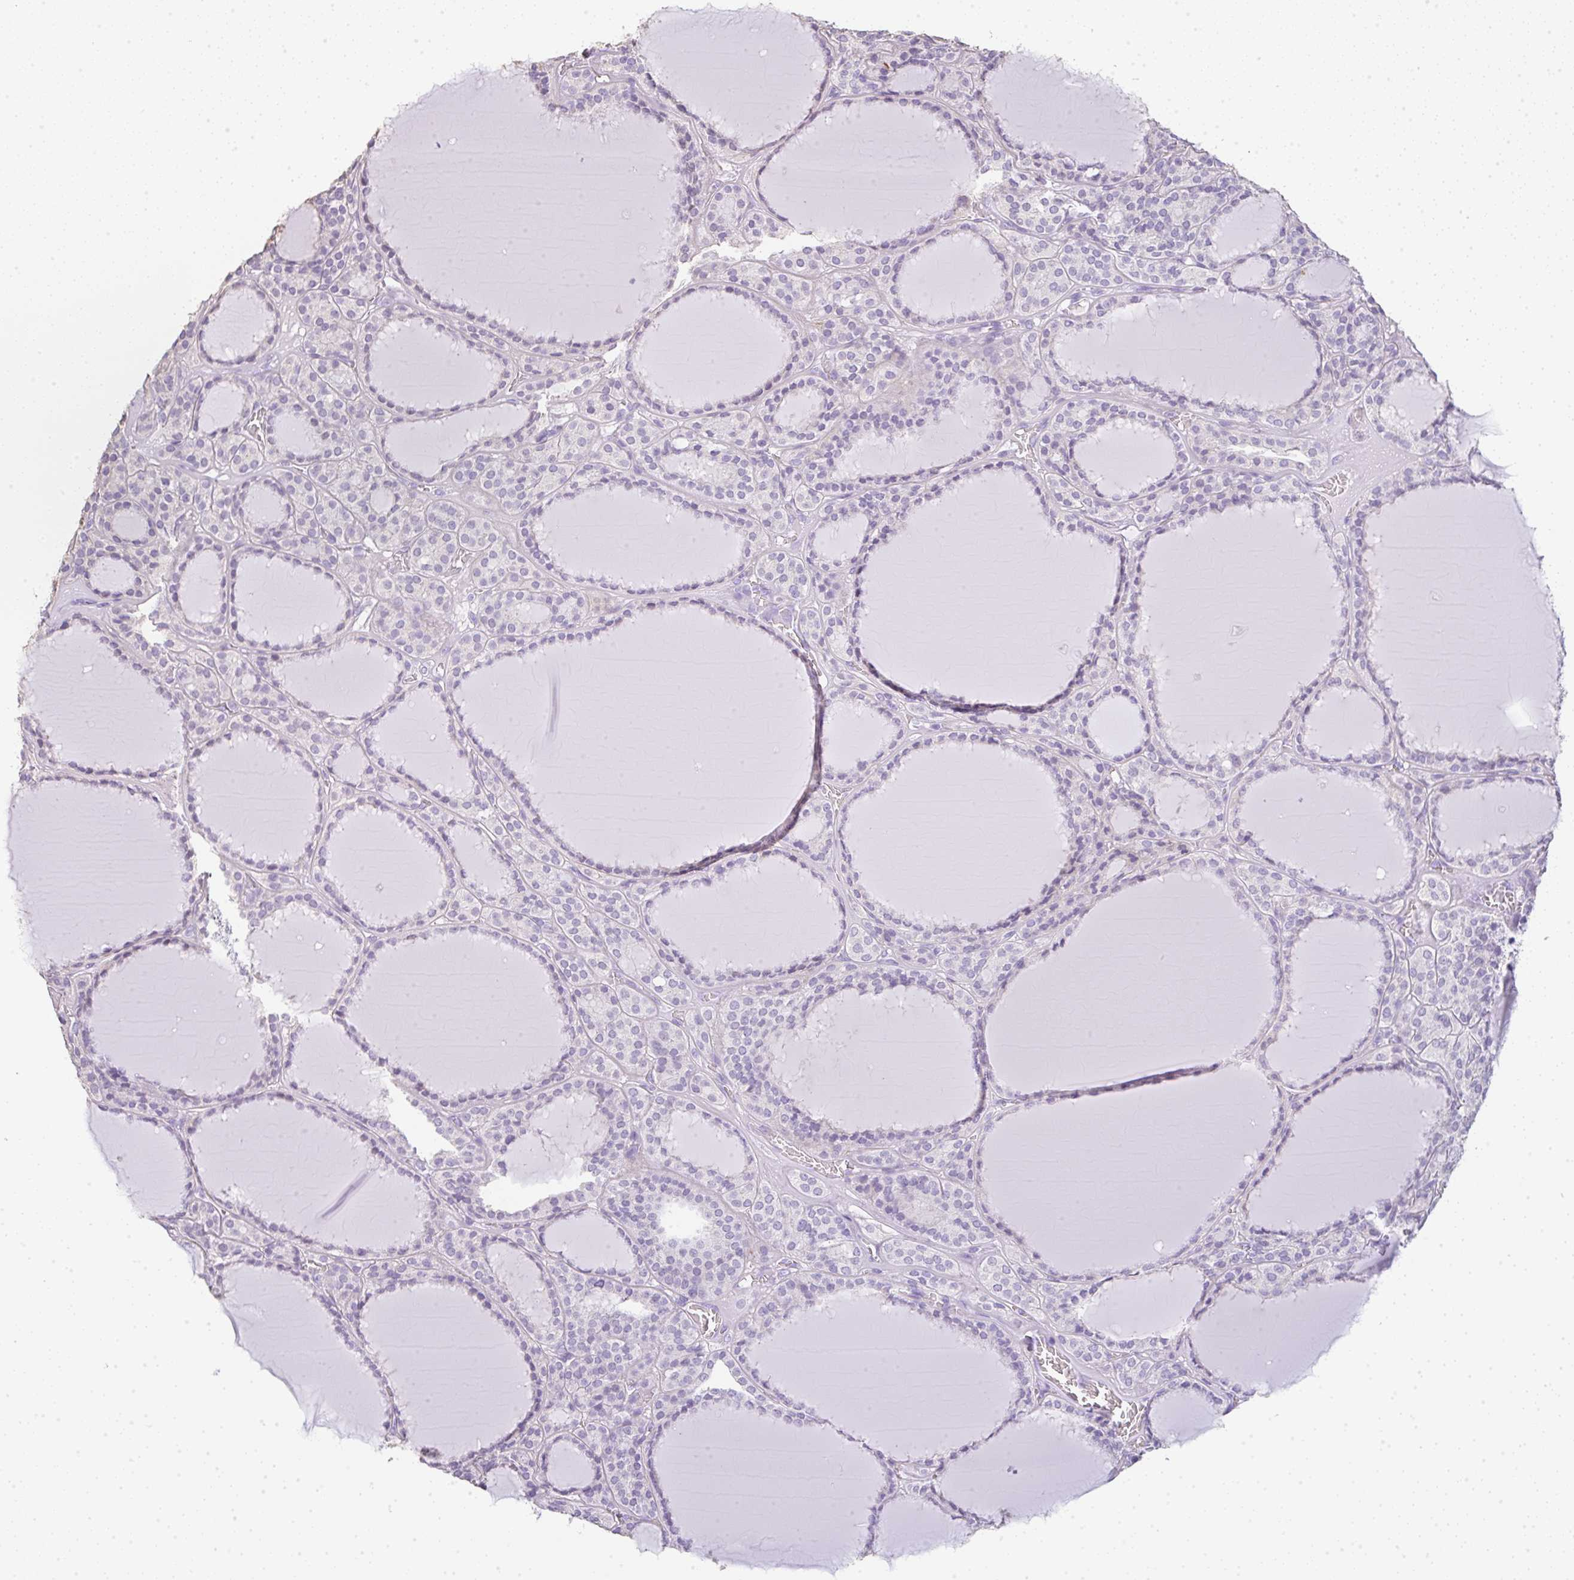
{"staining": {"intensity": "negative", "quantity": "none", "location": "none"}, "tissue": "thyroid cancer", "cell_type": "Tumor cells", "image_type": "cancer", "snomed": [{"axis": "morphology", "description": "Follicular adenoma carcinoma, NOS"}, {"axis": "topography", "description": "Thyroid gland"}], "caption": "Tumor cells are negative for brown protein staining in thyroid cancer.", "gene": "LPAR4", "patient": {"sex": "female", "age": 63}}